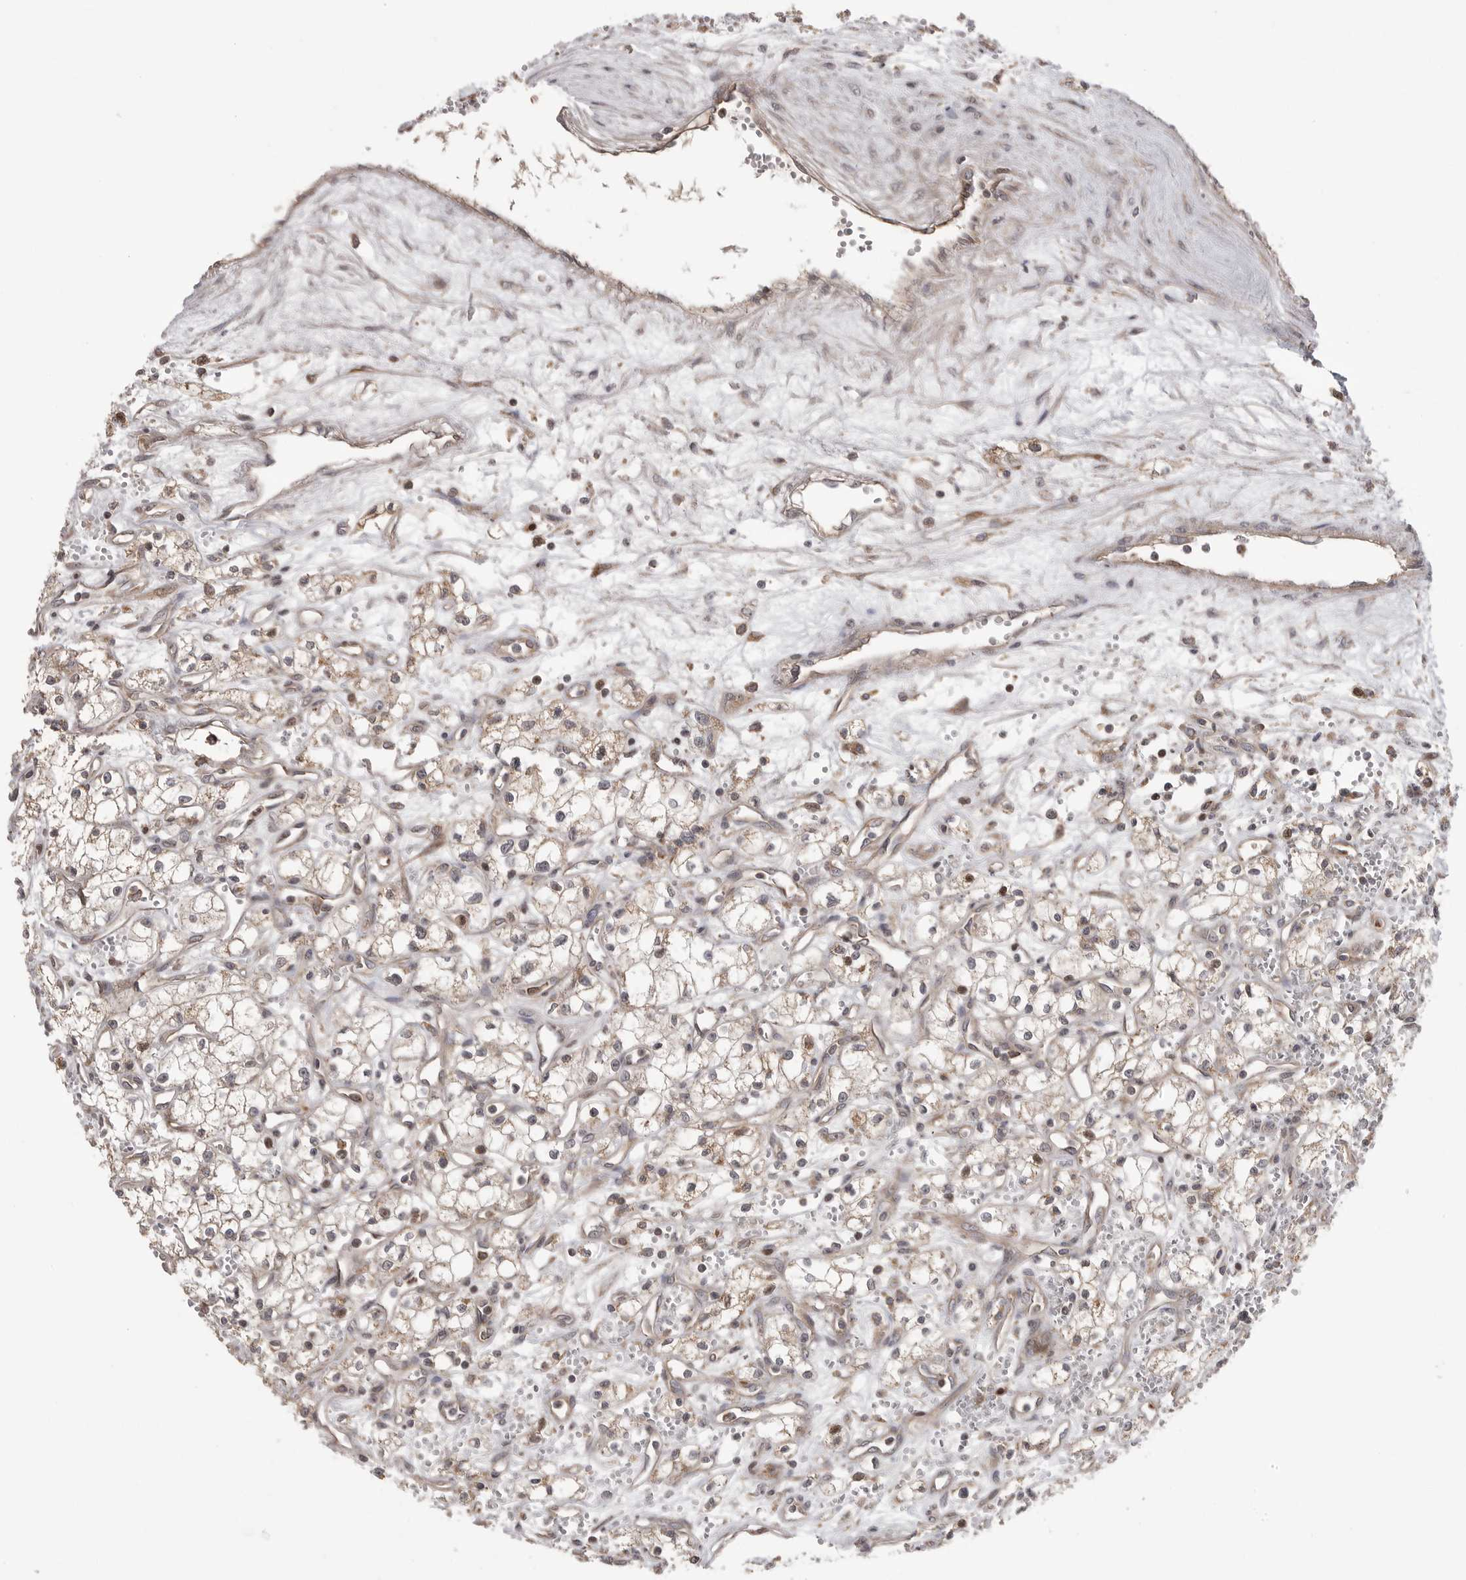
{"staining": {"intensity": "negative", "quantity": "none", "location": "none"}, "tissue": "renal cancer", "cell_type": "Tumor cells", "image_type": "cancer", "snomed": [{"axis": "morphology", "description": "Adenocarcinoma, NOS"}, {"axis": "topography", "description": "Kidney"}], "caption": "Immunohistochemical staining of human renal cancer exhibits no significant expression in tumor cells. Brightfield microscopy of IHC stained with DAB (brown) and hematoxylin (blue), captured at high magnification.", "gene": "OXR1", "patient": {"sex": "male", "age": 59}}